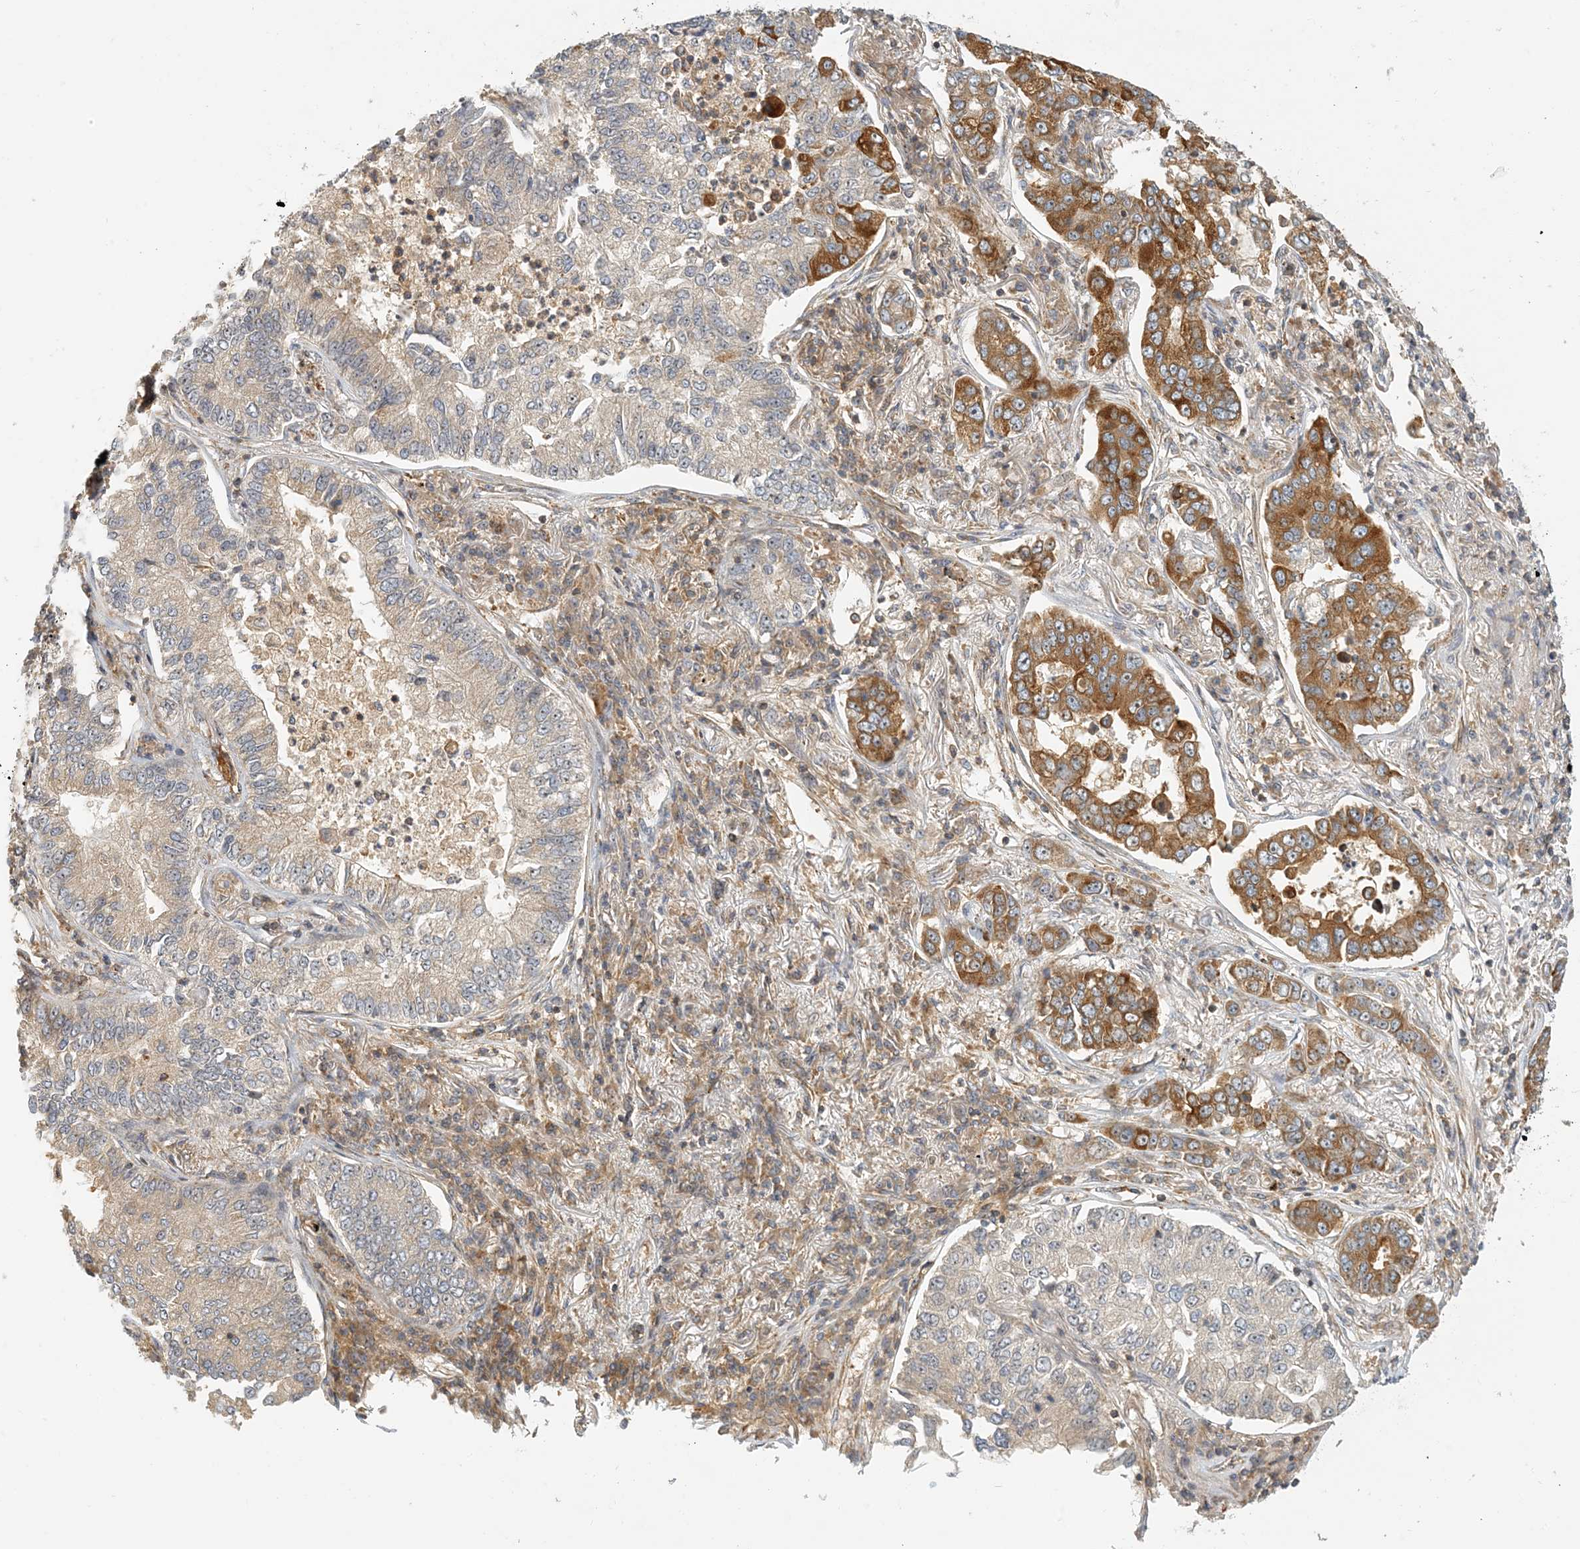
{"staining": {"intensity": "strong", "quantity": "25%-75%", "location": "cytoplasmic/membranous"}, "tissue": "lung cancer", "cell_type": "Tumor cells", "image_type": "cancer", "snomed": [{"axis": "morphology", "description": "Adenocarcinoma, NOS"}, {"axis": "topography", "description": "Lung"}], "caption": "A brown stain highlights strong cytoplasmic/membranous positivity of a protein in adenocarcinoma (lung) tumor cells.", "gene": "COLEC11", "patient": {"sex": "male", "age": 49}}